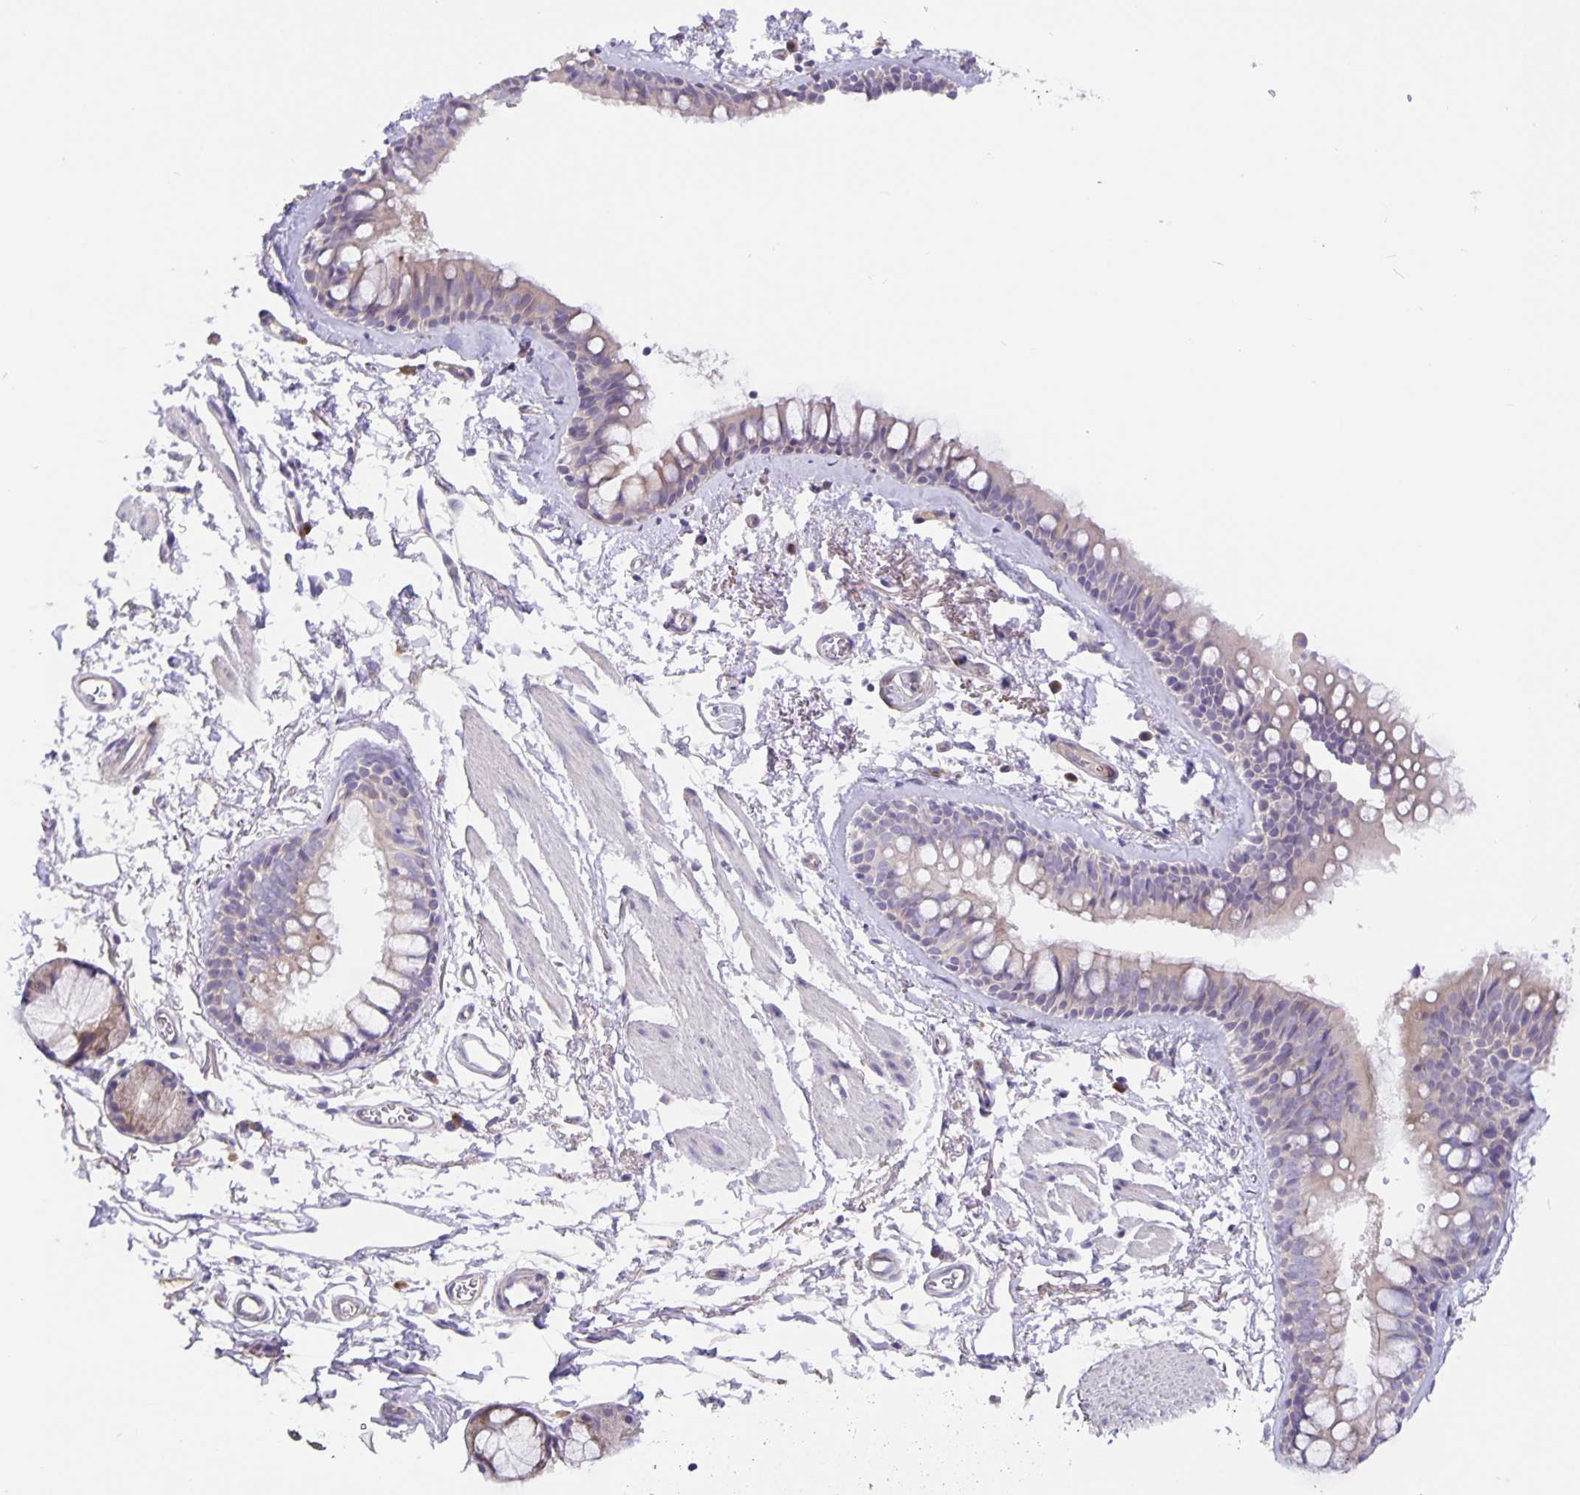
{"staining": {"intensity": "weak", "quantity": "<25%", "location": "cytoplasmic/membranous"}, "tissue": "bronchus", "cell_type": "Respiratory epithelial cells", "image_type": "normal", "snomed": [{"axis": "morphology", "description": "Normal tissue, NOS"}, {"axis": "topography", "description": "Cartilage tissue"}, {"axis": "topography", "description": "Bronchus"}], "caption": "Immunohistochemistry (IHC) micrograph of normal bronchus: bronchus stained with DAB (3,3'-diaminobenzidine) reveals no significant protein expression in respiratory epithelial cells.", "gene": "EML6", "patient": {"sex": "female", "age": 79}}